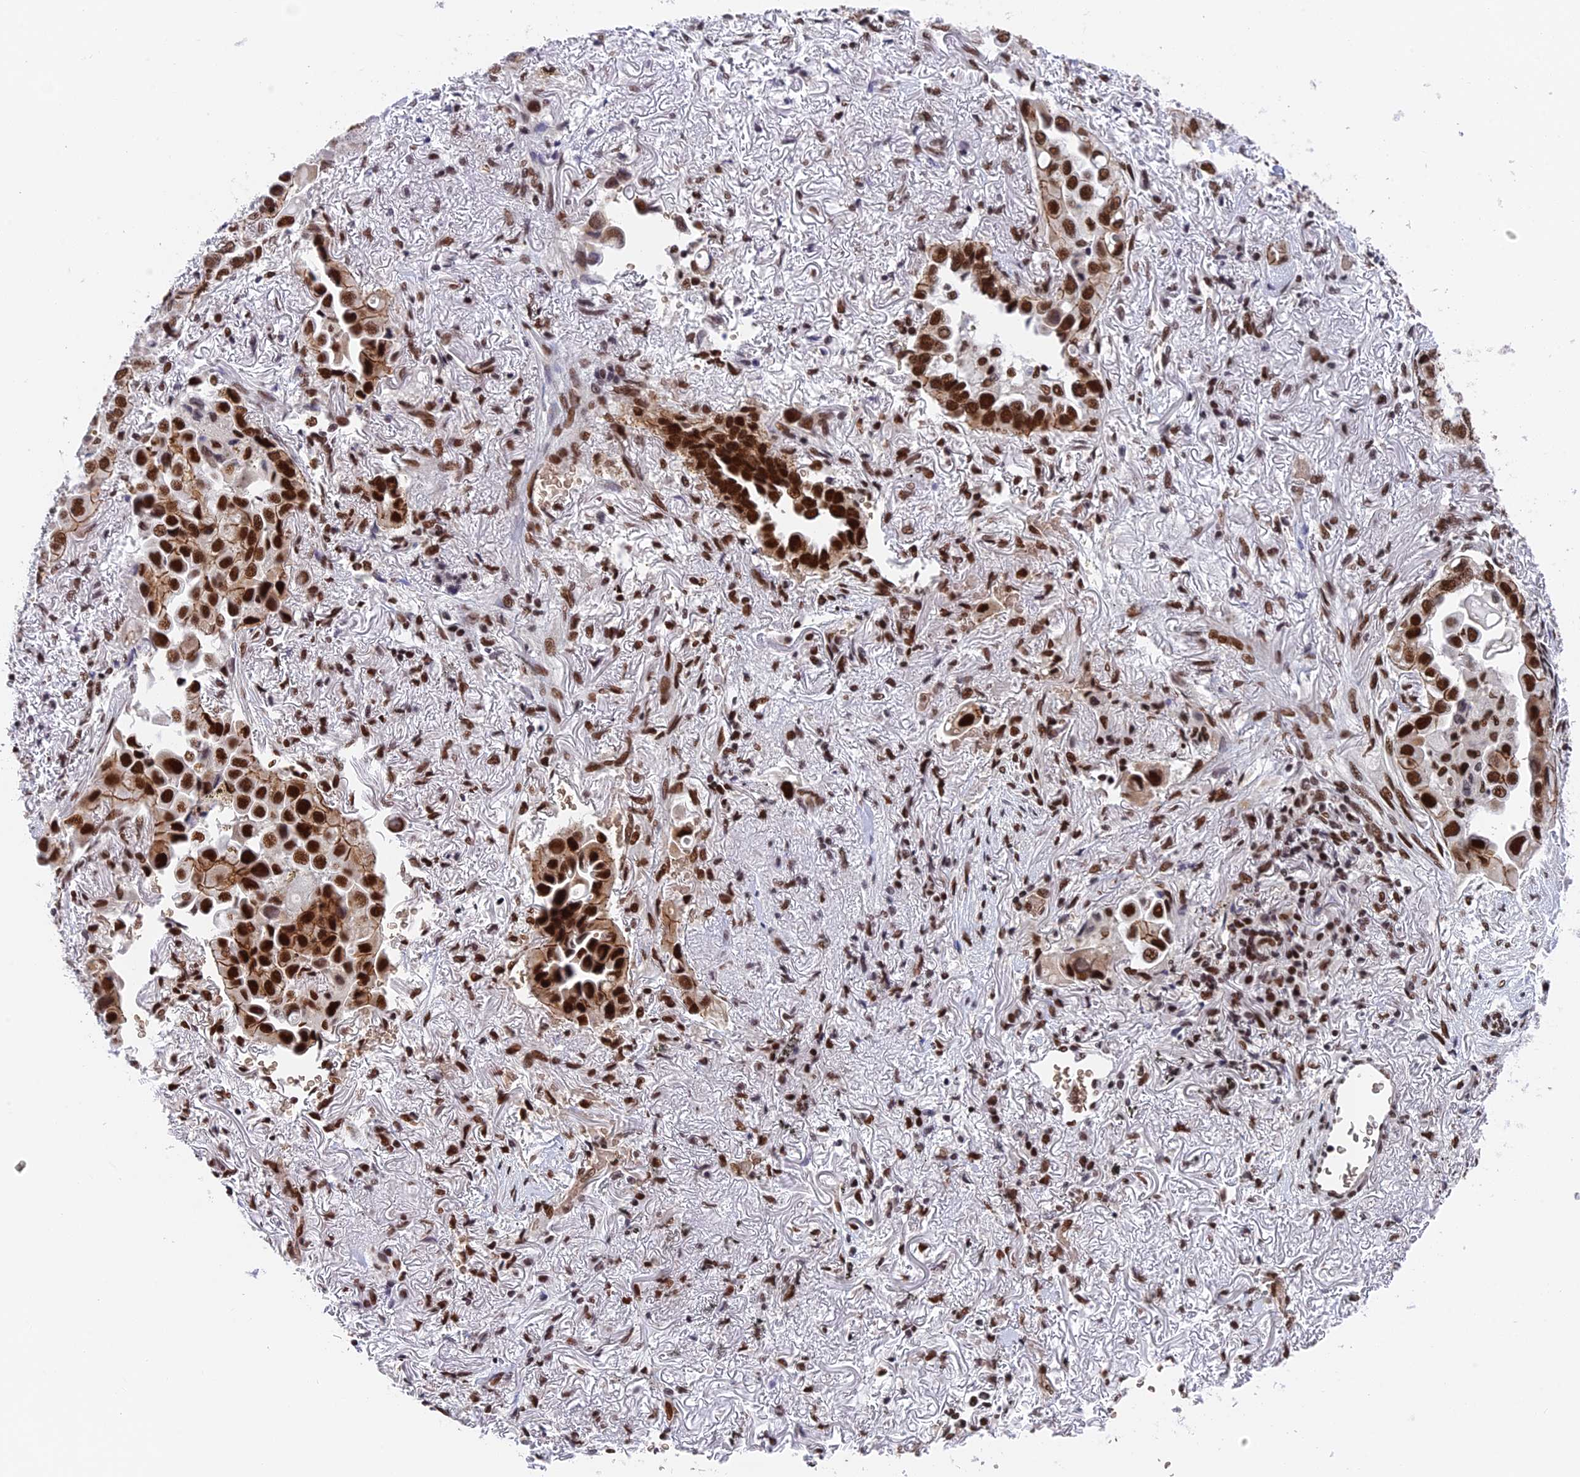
{"staining": {"intensity": "strong", "quantity": ">75%", "location": "nuclear"}, "tissue": "lung cancer", "cell_type": "Tumor cells", "image_type": "cancer", "snomed": [{"axis": "morphology", "description": "Adenocarcinoma, NOS"}, {"axis": "topography", "description": "Lung"}], "caption": "Immunohistochemistry photomicrograph of neoplastic tissue: lung adenocarcinoma stained using immunohistochemistry (IHC) reveals high levels of strong protein expression localized specifically in the nuclear of tumor cells, appearing as a nuclear brown color.", "gene": "EEF1AKMT3", "patient": {"sex": "female", "age": 76}}